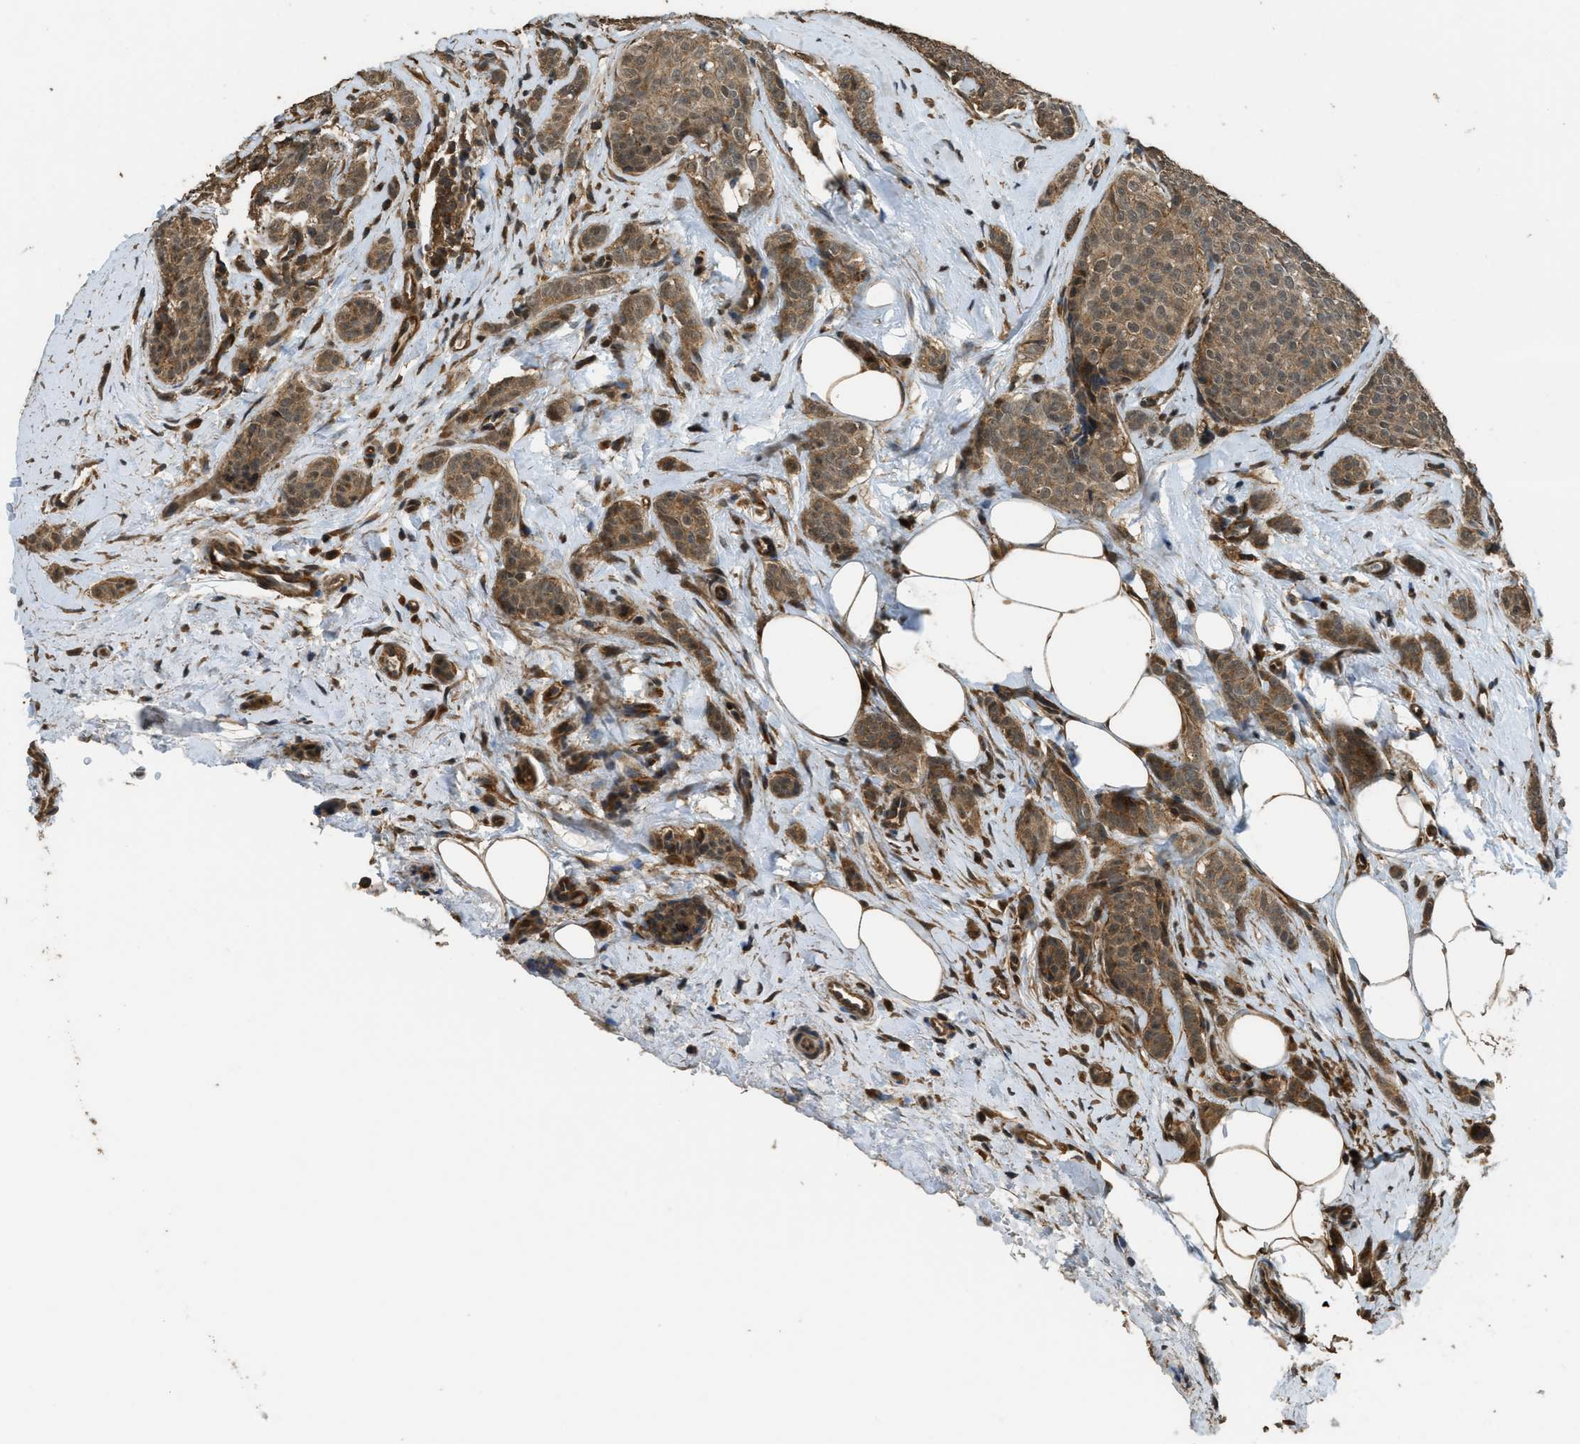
{"staining": {"intensity": "moderate", "quantity": ">75%", "location": "cytoplasmic/membranous,nuclear"}, "tissue": "breast cancer", "cell_type": "Tumor cells", "image_type": "cancer", "snomed": [{"axis": "morphology", "description": "Lobular carcinoma"}, {"axis": "topography", "description": "Skin"}, {"axis": "topography", "description": "Breast"}], "caption": "Breast lobular carcinoma tissue demonstrates moderate cytoplasmic/membranous and nuclear positivity in approximately >75% of tumor cells", "gene": "PPP6R3", "patient": {"sex": "female", "age": 46}}